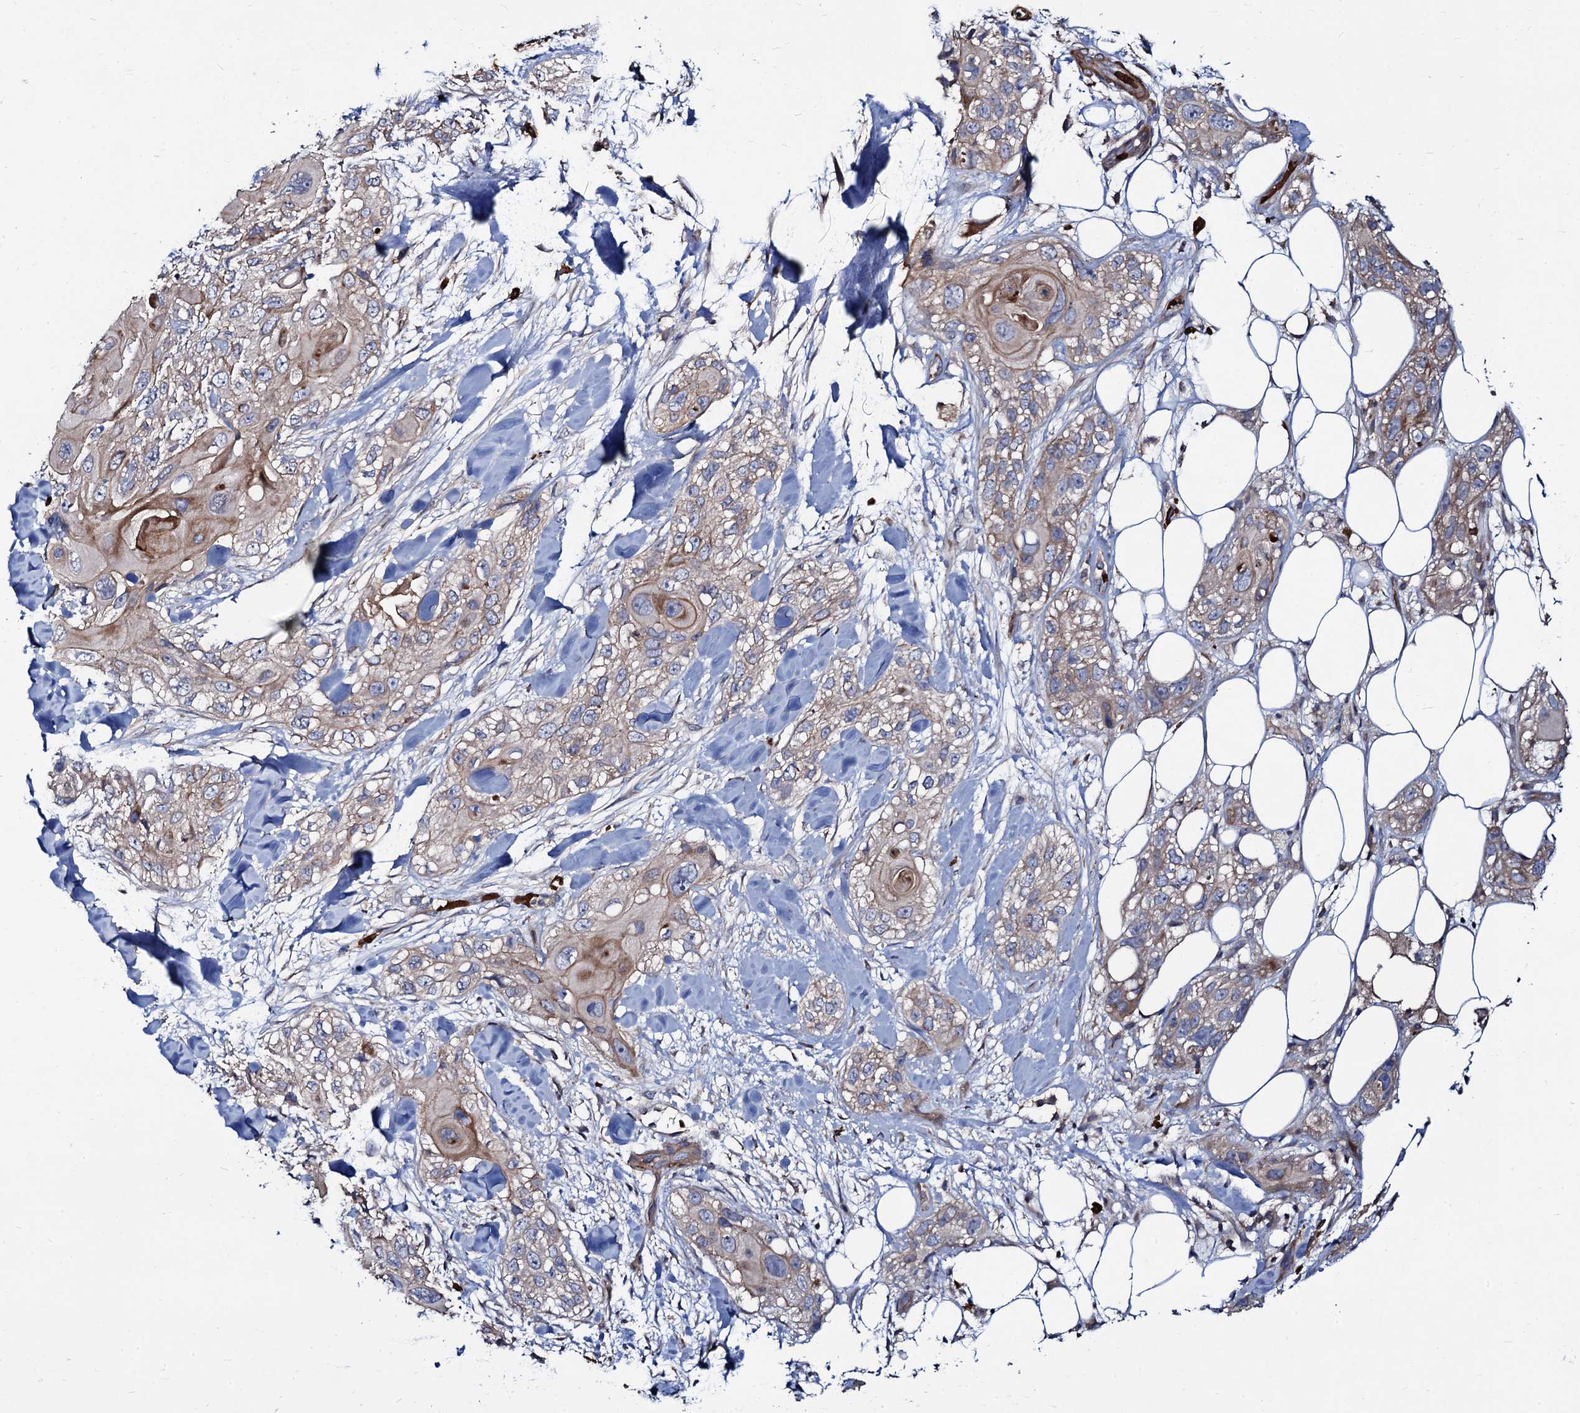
{"staining": {"intensity": "weak", "quantity": "<25%", "location": "cytoplasmic/membranous"}, "tissue": "skin cancer", "cell_type": "Tumor cells", "image_type": "cancer", "snomed": [{"axis": "morphology", "description": "Normal tissue, NOS"}, {"axis": "morphology", "description": "Squamous cell carcinoma, NOS"}, {"axis": "topography", "description": "Skin"}], "caption": "An immunohistochemistry photomicrograph of skin cancer is shown. There is no staining in tumor cells of skin cancer.", "gene": "KXD1", "patient": {"sex": "male", "age": 72}}